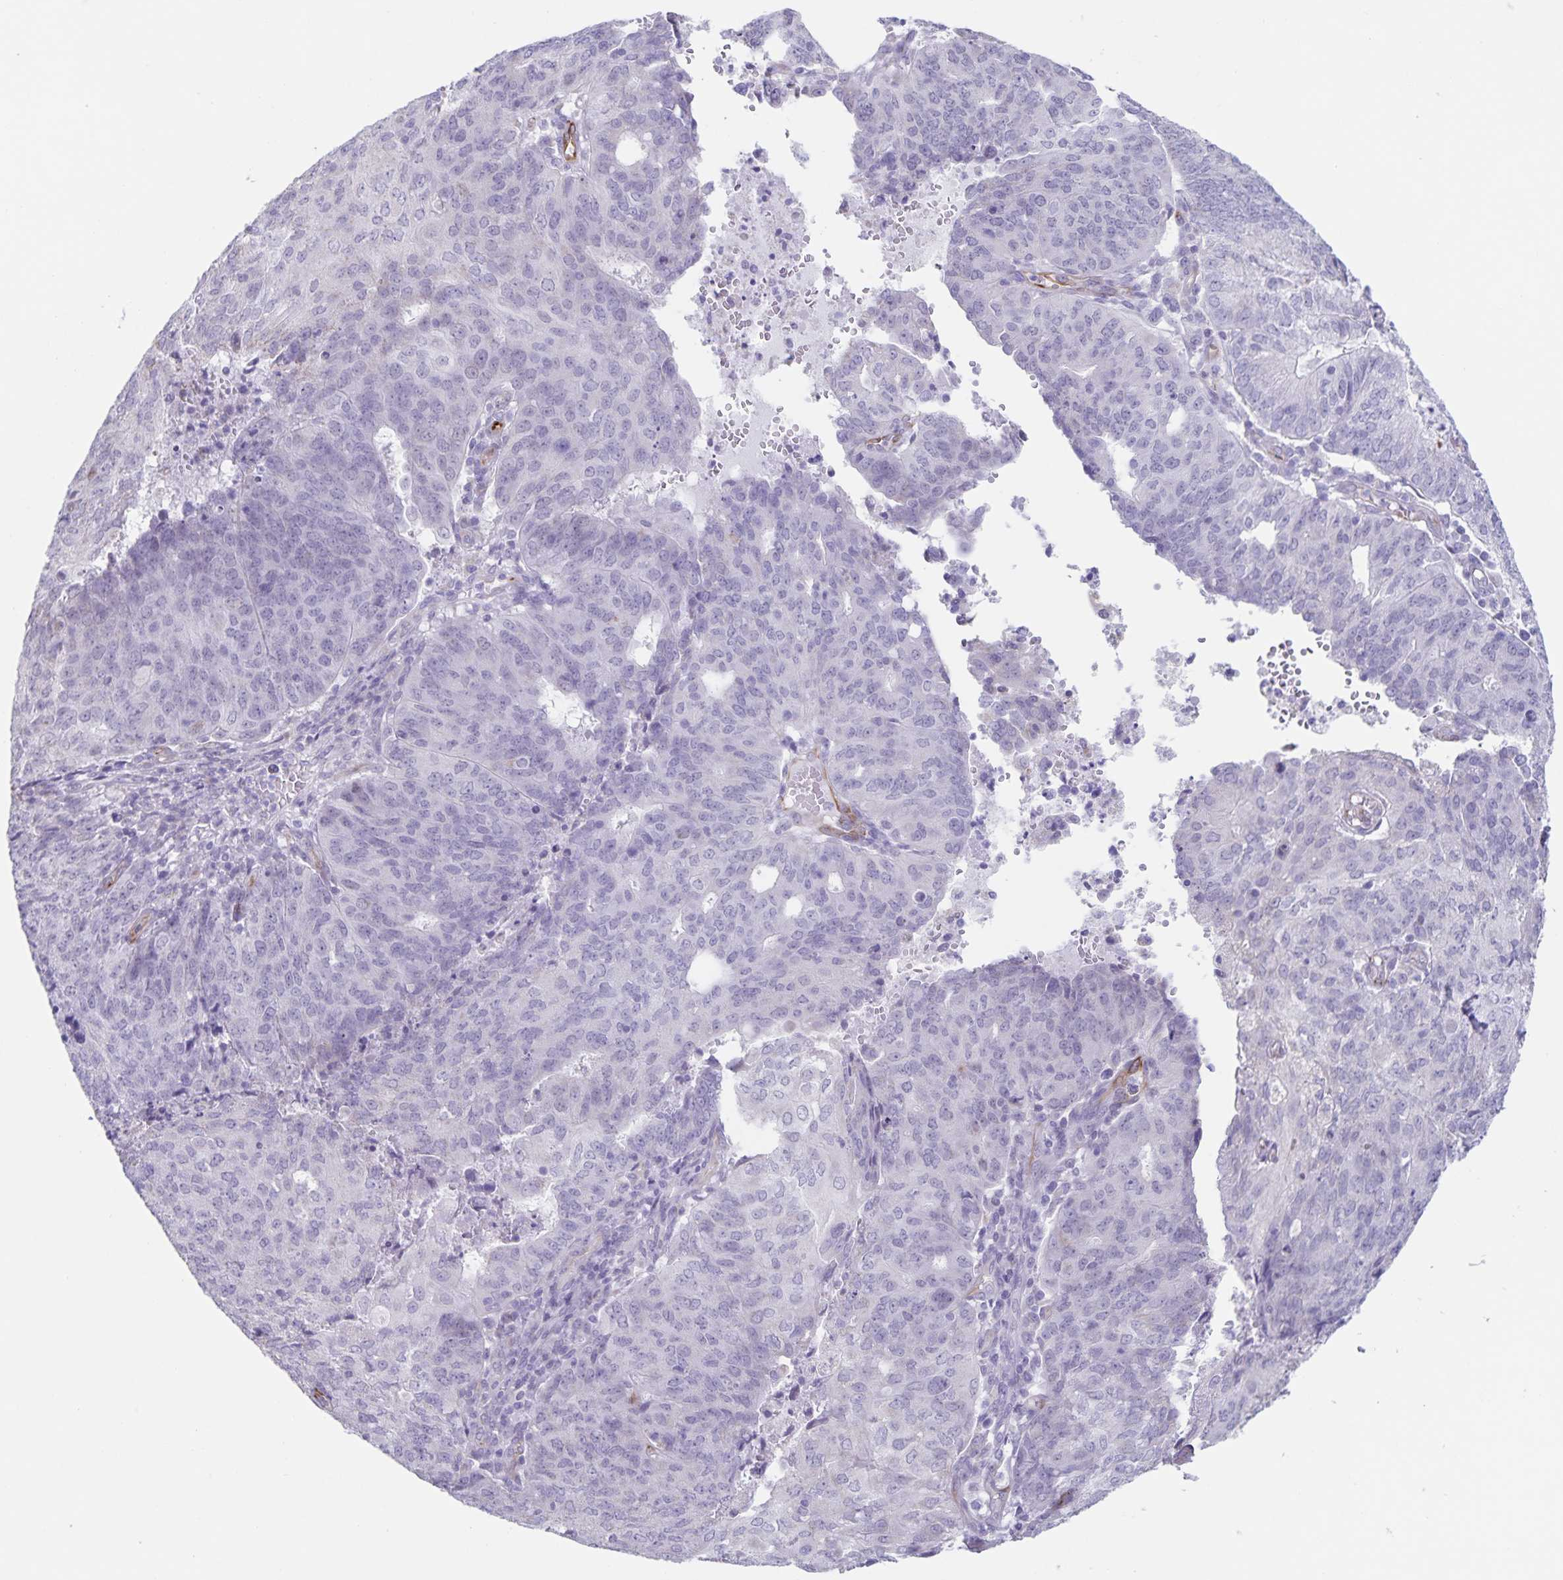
{"staining": {"intensity": "negative", "quantity": "none", "location": "none"}, "tissue": "endometrial cancer", "cell_type": "Tumor cells", "image_type": "cancer", "snomed": [{"axis": "morphology", "description": "Adenocarcinoma, NOS"}, {"axis": "topography", "description": "Endometrium"}], "caption": "Protein analysis of endometrial cancer (adenocarcinoma) shows no significant staining in tumor cells. (DAB immunohistochemistry (IHC), high magnification).", "gene": "SYNM", "patient": {"sex": "female", "age": 82}}